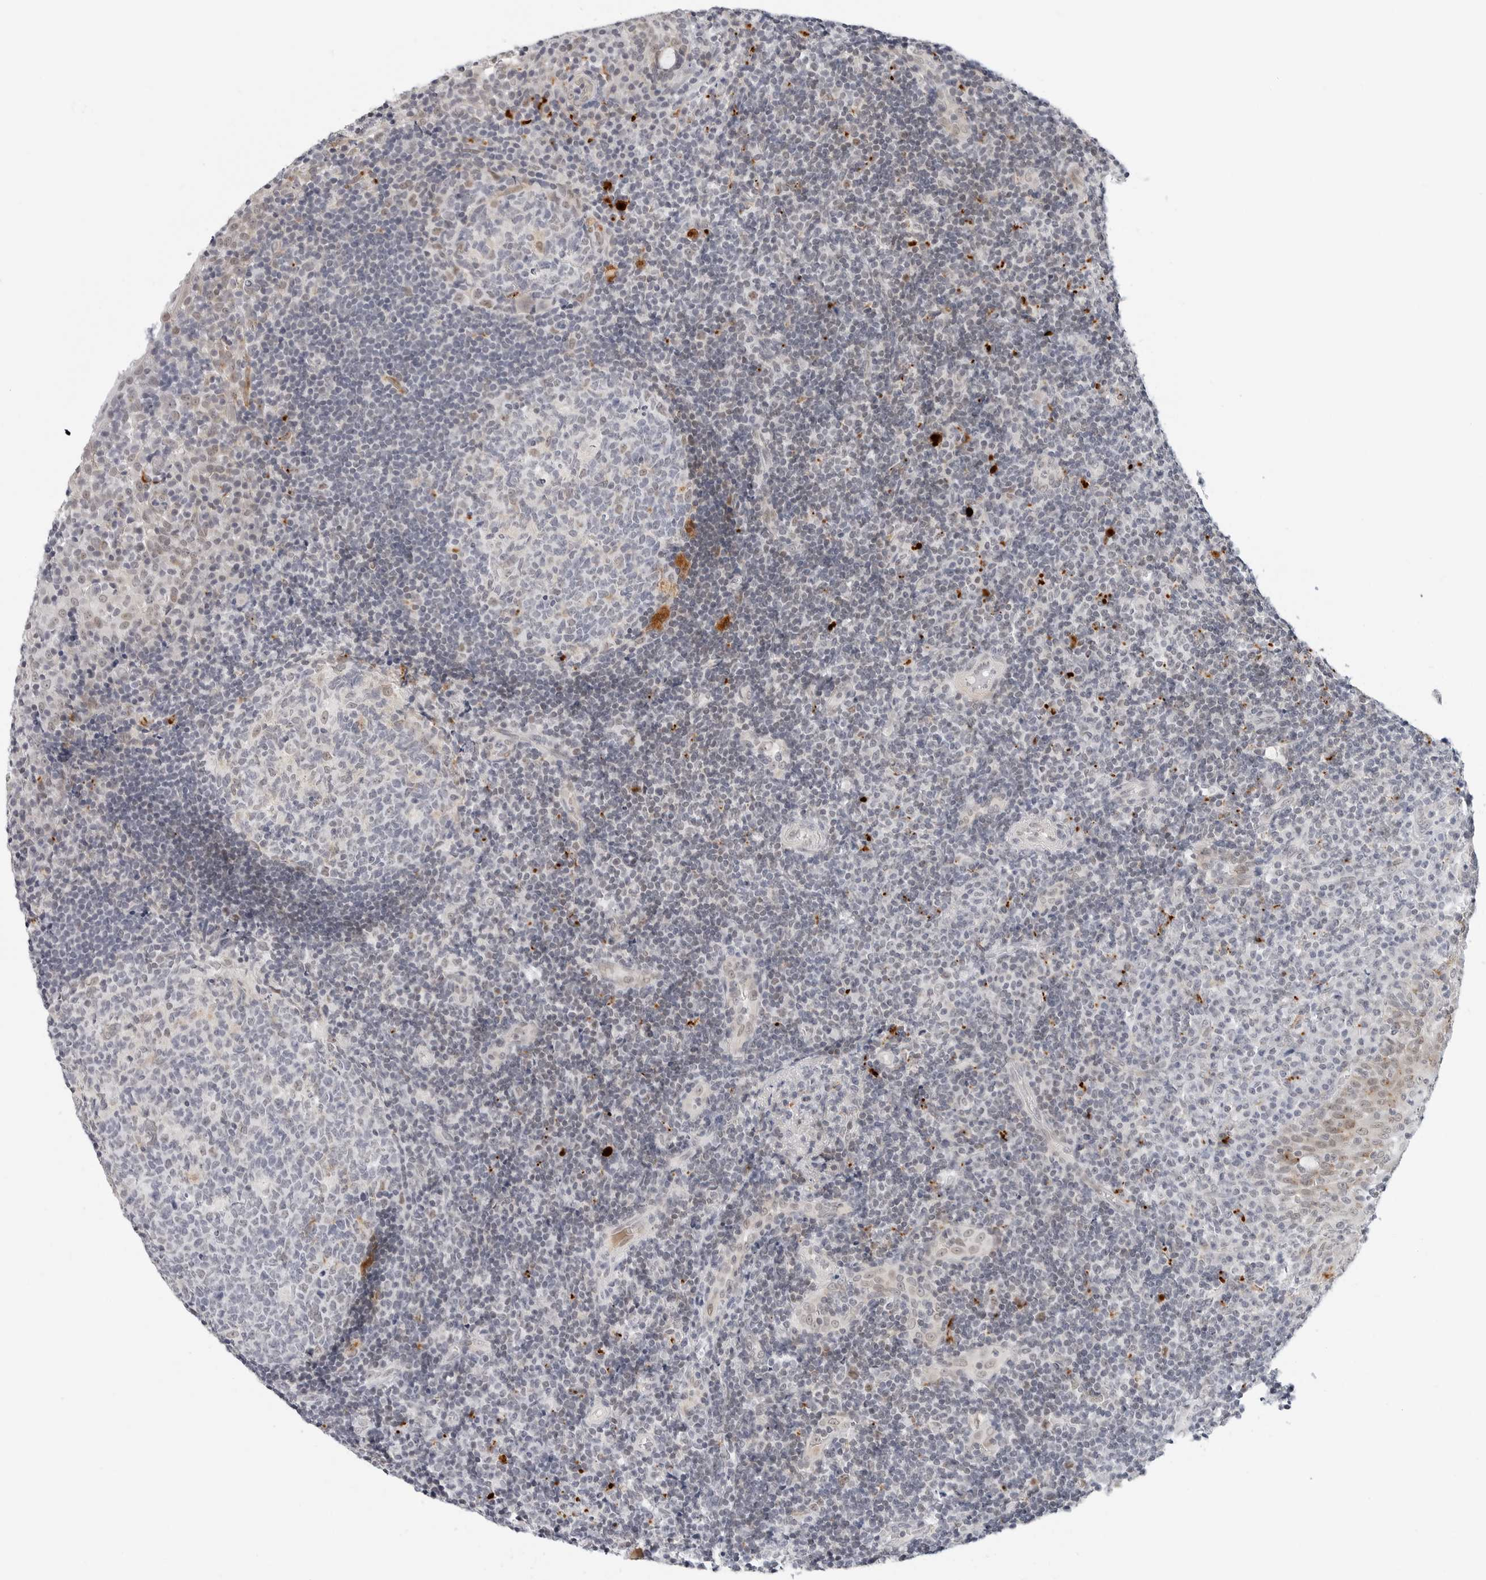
{"staining": {"intensity": "negative", "quantity": "none", "location": "none"}, "tissue": "tonsil", "cell_type": "Germinal center cells", "image_type": "normal", "snomed": [{"axis": "morphology", "description": "Normal tissue, NOS"}, {"axis": "topography", "description": "Tonsil"}], "caption": "The immunohistochemistry (IHC) histopathology image has no significant staining in germinal center cells of tonsil.", "gene": "TSEN2", "patient": {"sex": "female", "age": 40}}